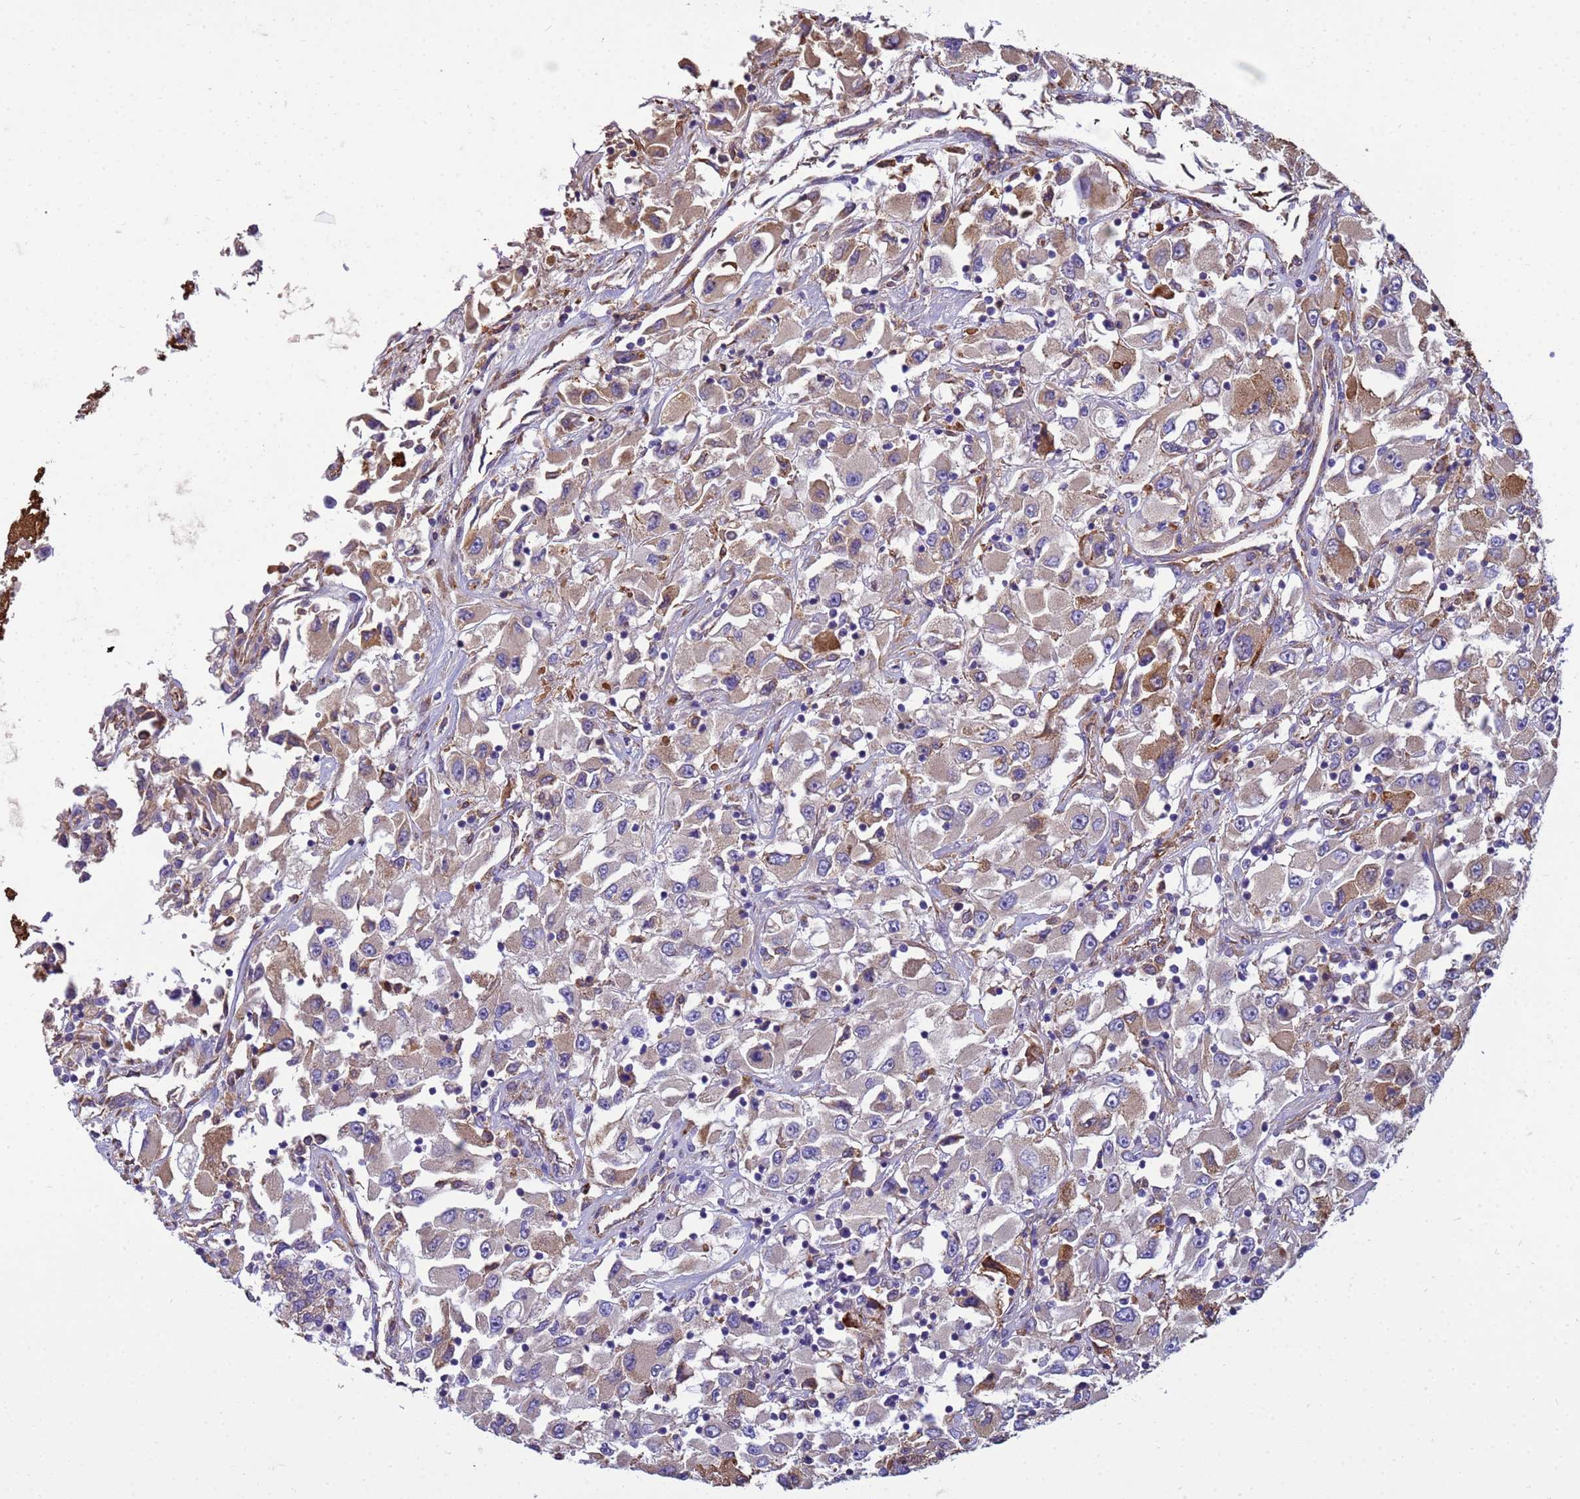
{"staining": {"intensity": "moderate", "quantity": "<25%", "location": "cytoplasmic/membranous"}, "tissue": "renal cancer", "cell_type": "Tumor cells", "image_type": "cancer", "snomed": [{"axis": "morphology", "description": "Adenocarcinoma, NOS"}, {"axis": "topography", "description": "Kidney"}], "caption": "Protein expression analysis of human renal cancer reveals moderate cytoplasmic/membranous positivity in about <25% of tumor cells.", "gene": "THAP5", "patient": {"sex": "female", "age": 52}}